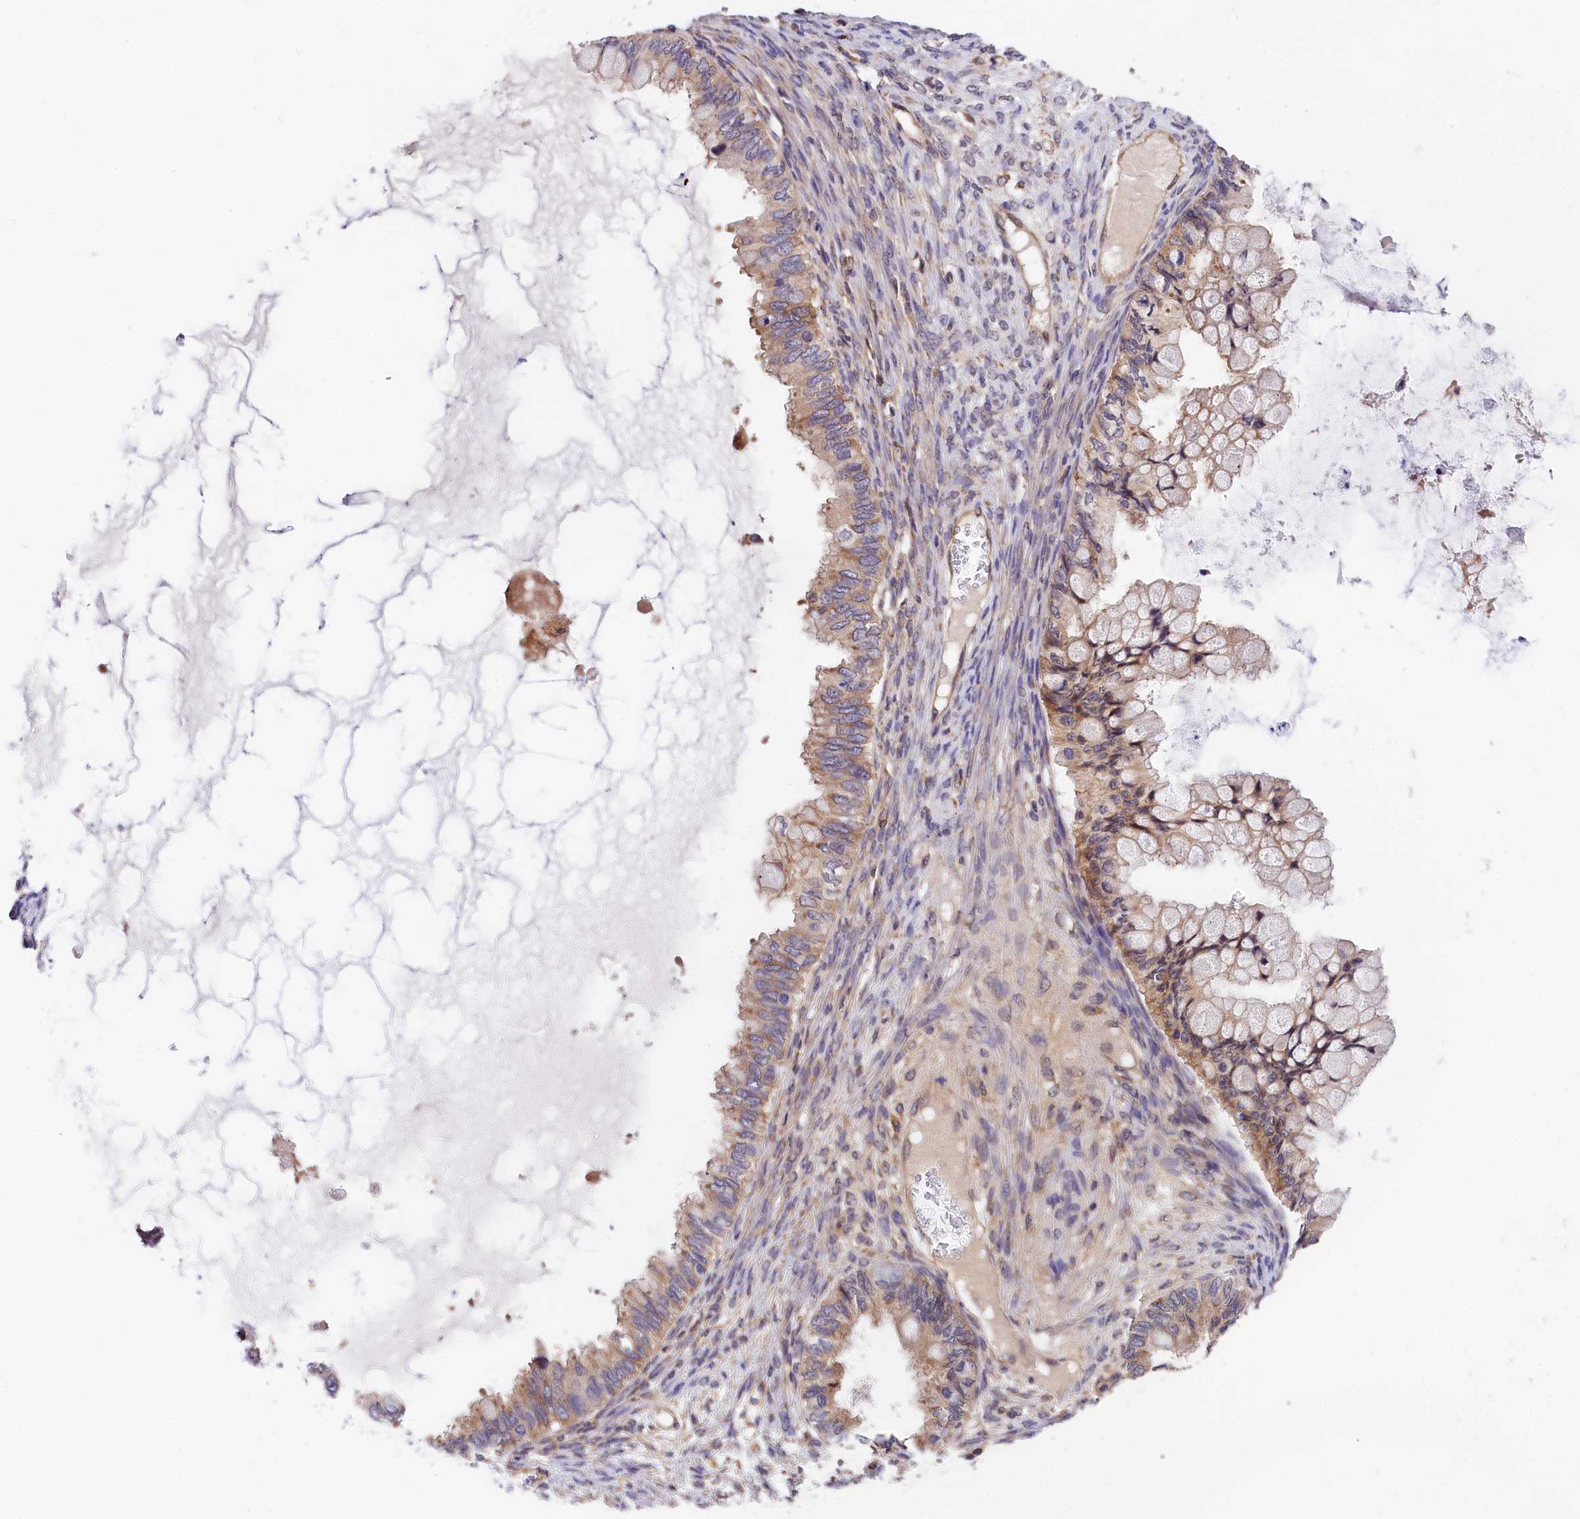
{"staining": {"intensity": "moderate", "quantity": "25%-75%", "location": "cytoplasmic/membranous"}, "tissue": "ovarian cancer", "cell_type": "Tumor cells", "image_type": "cancer", "snomed": [{"axis": "morphology", "description": "Cystadenocarcinoma, mucinous, NOS"}, {"axis": "topography", "description": "Ovary"}], "caption": "Immunohistochemistry (IHC) staining of ovarian cancer, which exhibits medium levels of moderate cytoplasmic/membranous staining in approximately 25%-75% of tumor cells indicating moderate cytoplasmic/membranous protein expression. The staining was performed using DAB (brown) for protein detection and nuclei were counterstained in hematoxylin (blue).", "gene": "OAS3", "patient": {"sex": "female", "age": 80}}